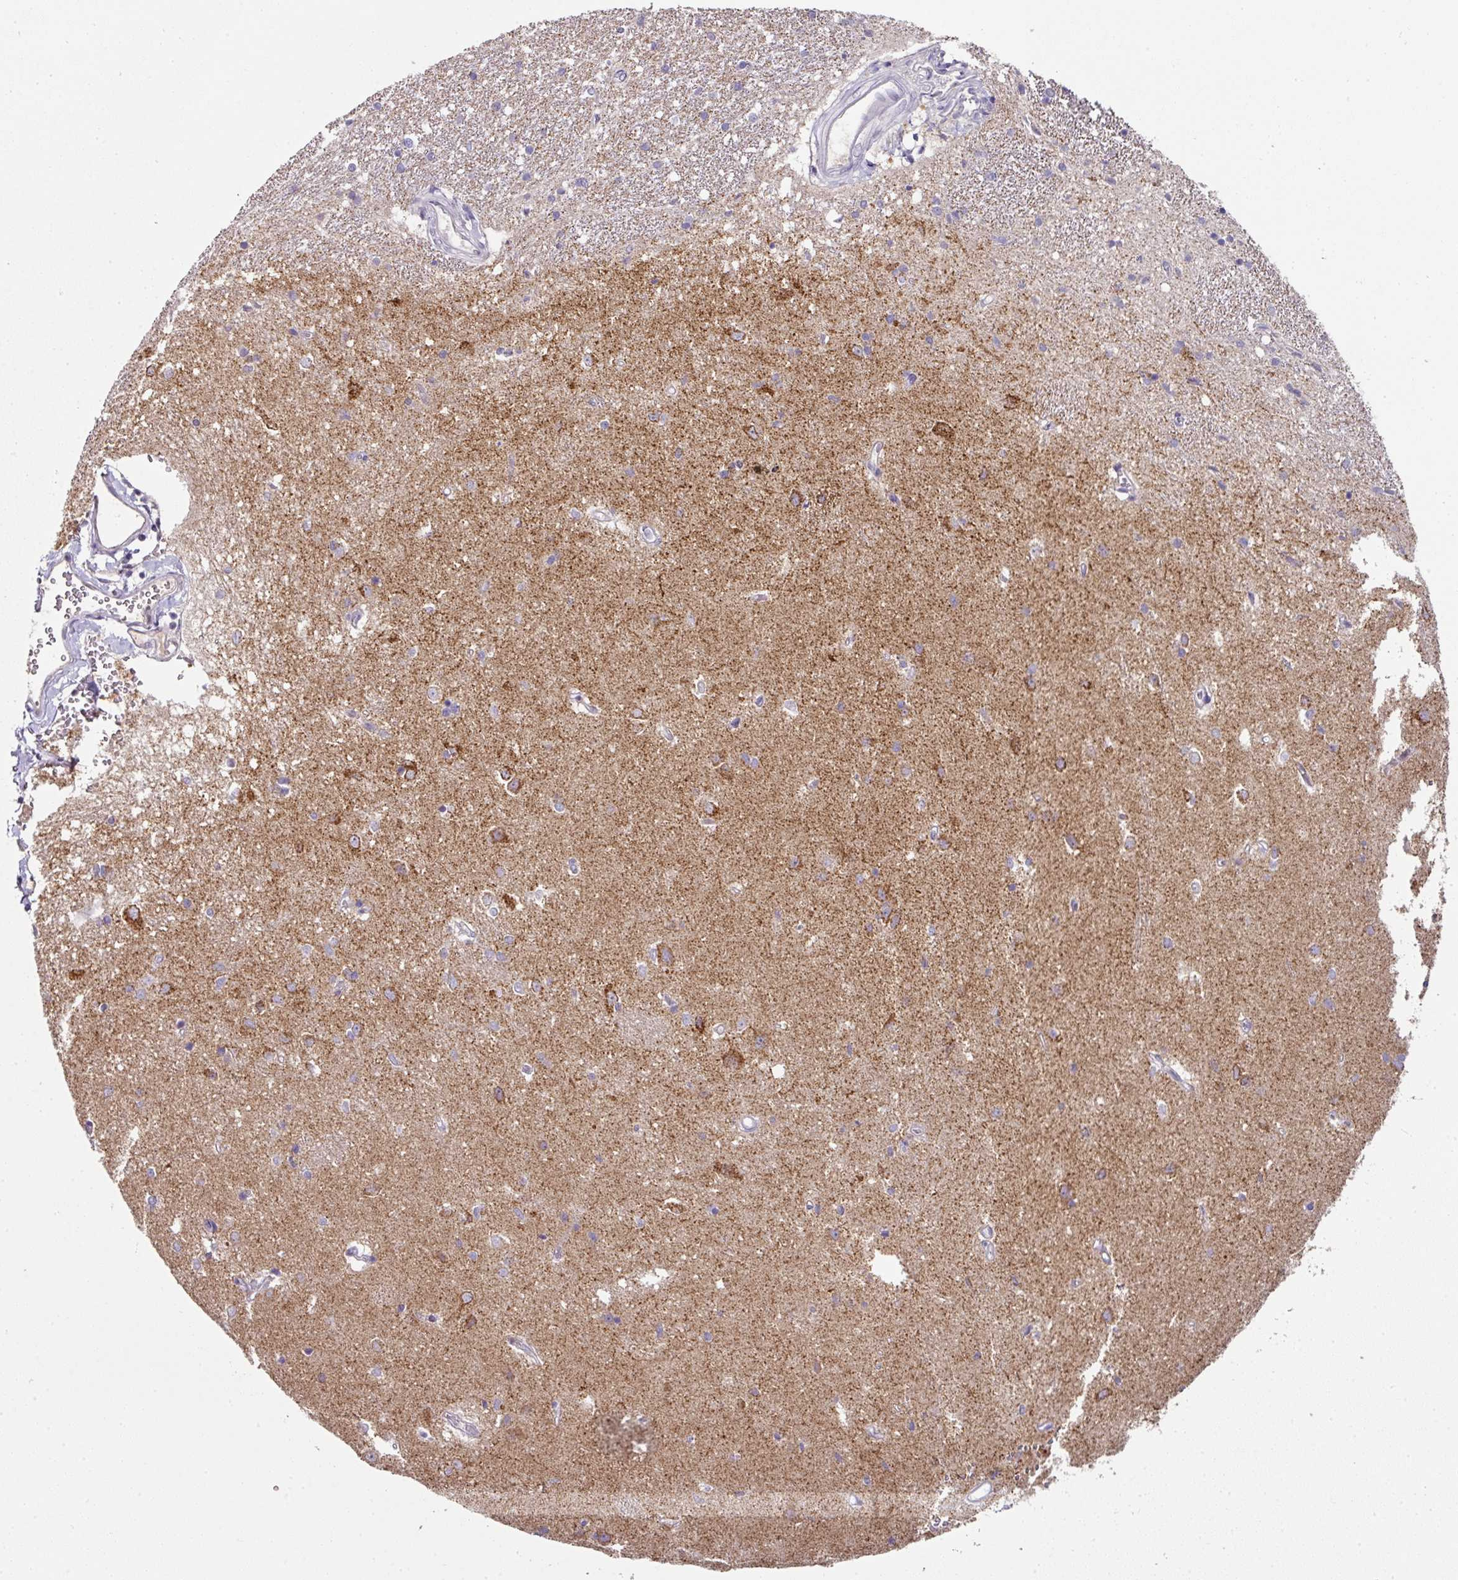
{"staining": {"intensity": "negative", "quantity": "none", "location": "none"}, "tissue": "hippocampus", "cell_type": "Glial cells", "image_type": "normal", "snomed": [{"axis": "morphology", "description": "Normal tissue, NOS"}, {"axis": "topography", "description": "Hippocampus"}], "caption": "An immunohistochemistry micrograph of unremarkable hippocampus is shown. There is no staining in glial cells of hippocampus.", "gene": "ANKRD18A", "patient": {"sex": "female", "age": 64}}